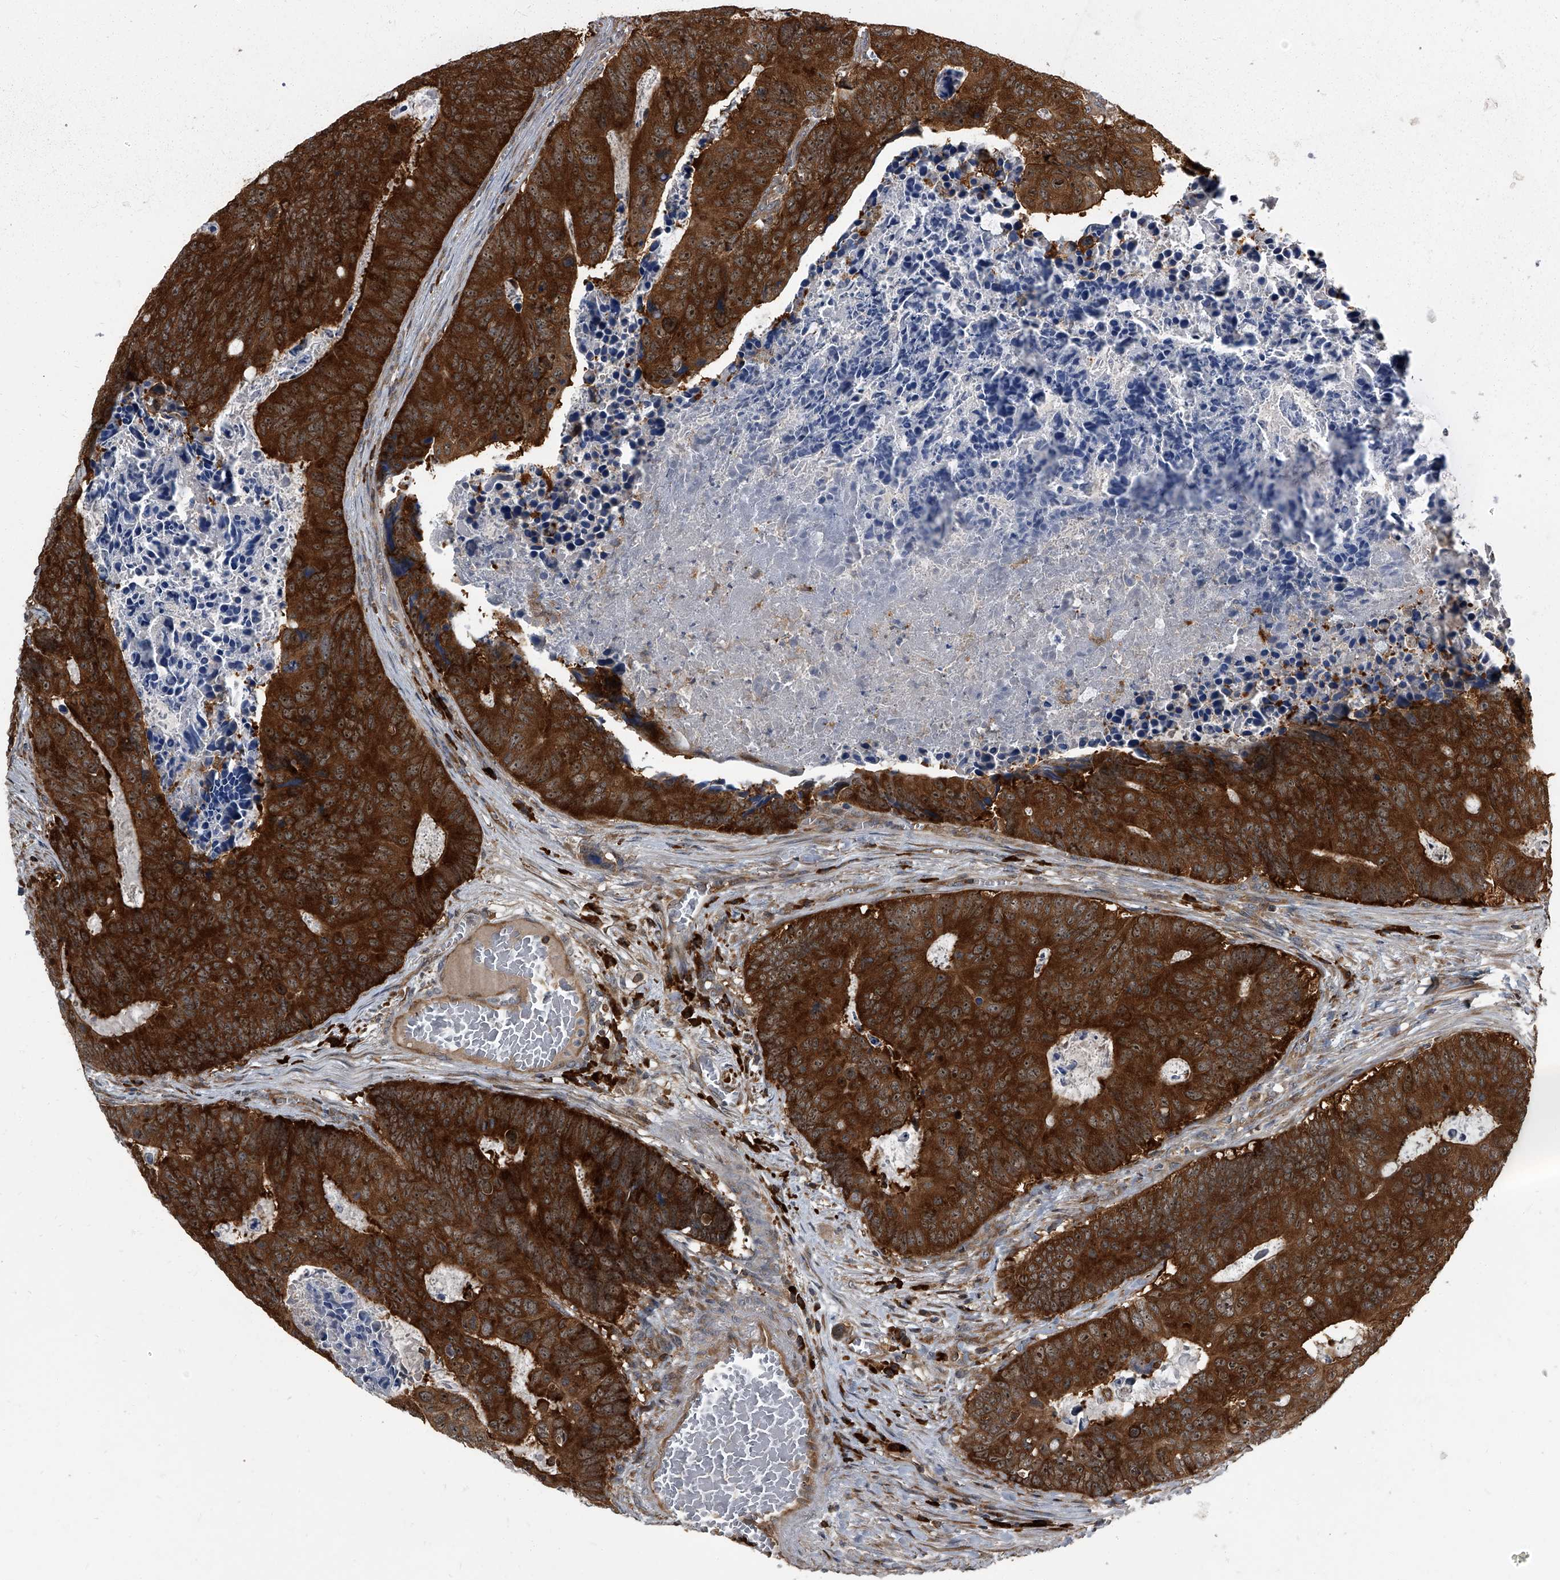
{"staining": {"intensity": "strong", "quantity": ">75%", "location": "cytoplasmic/membranous"}, "tissue": "colorectal cancer", "cell_type": "Tumor cells", "image_type": "cancer", "snomed": [{"axis": "morphology", "description": "Adenocarcinoma, NOS"}, {"axis": "topography", "description": "Colon"}], "caption": "Immunohistochemical staining of human colorectal cancer demonstrates high levels of strong cytoplasmic/membranous protein staining in about >75% of tumor cells. The staining was performed using DAB (3,3'-diaminobenzidine), with brown indicating positive protein expression. Nuclei are stained blue with hematoxylin.", "gene": "CDV3", "patient": {"sex": "male", "age": 87}}